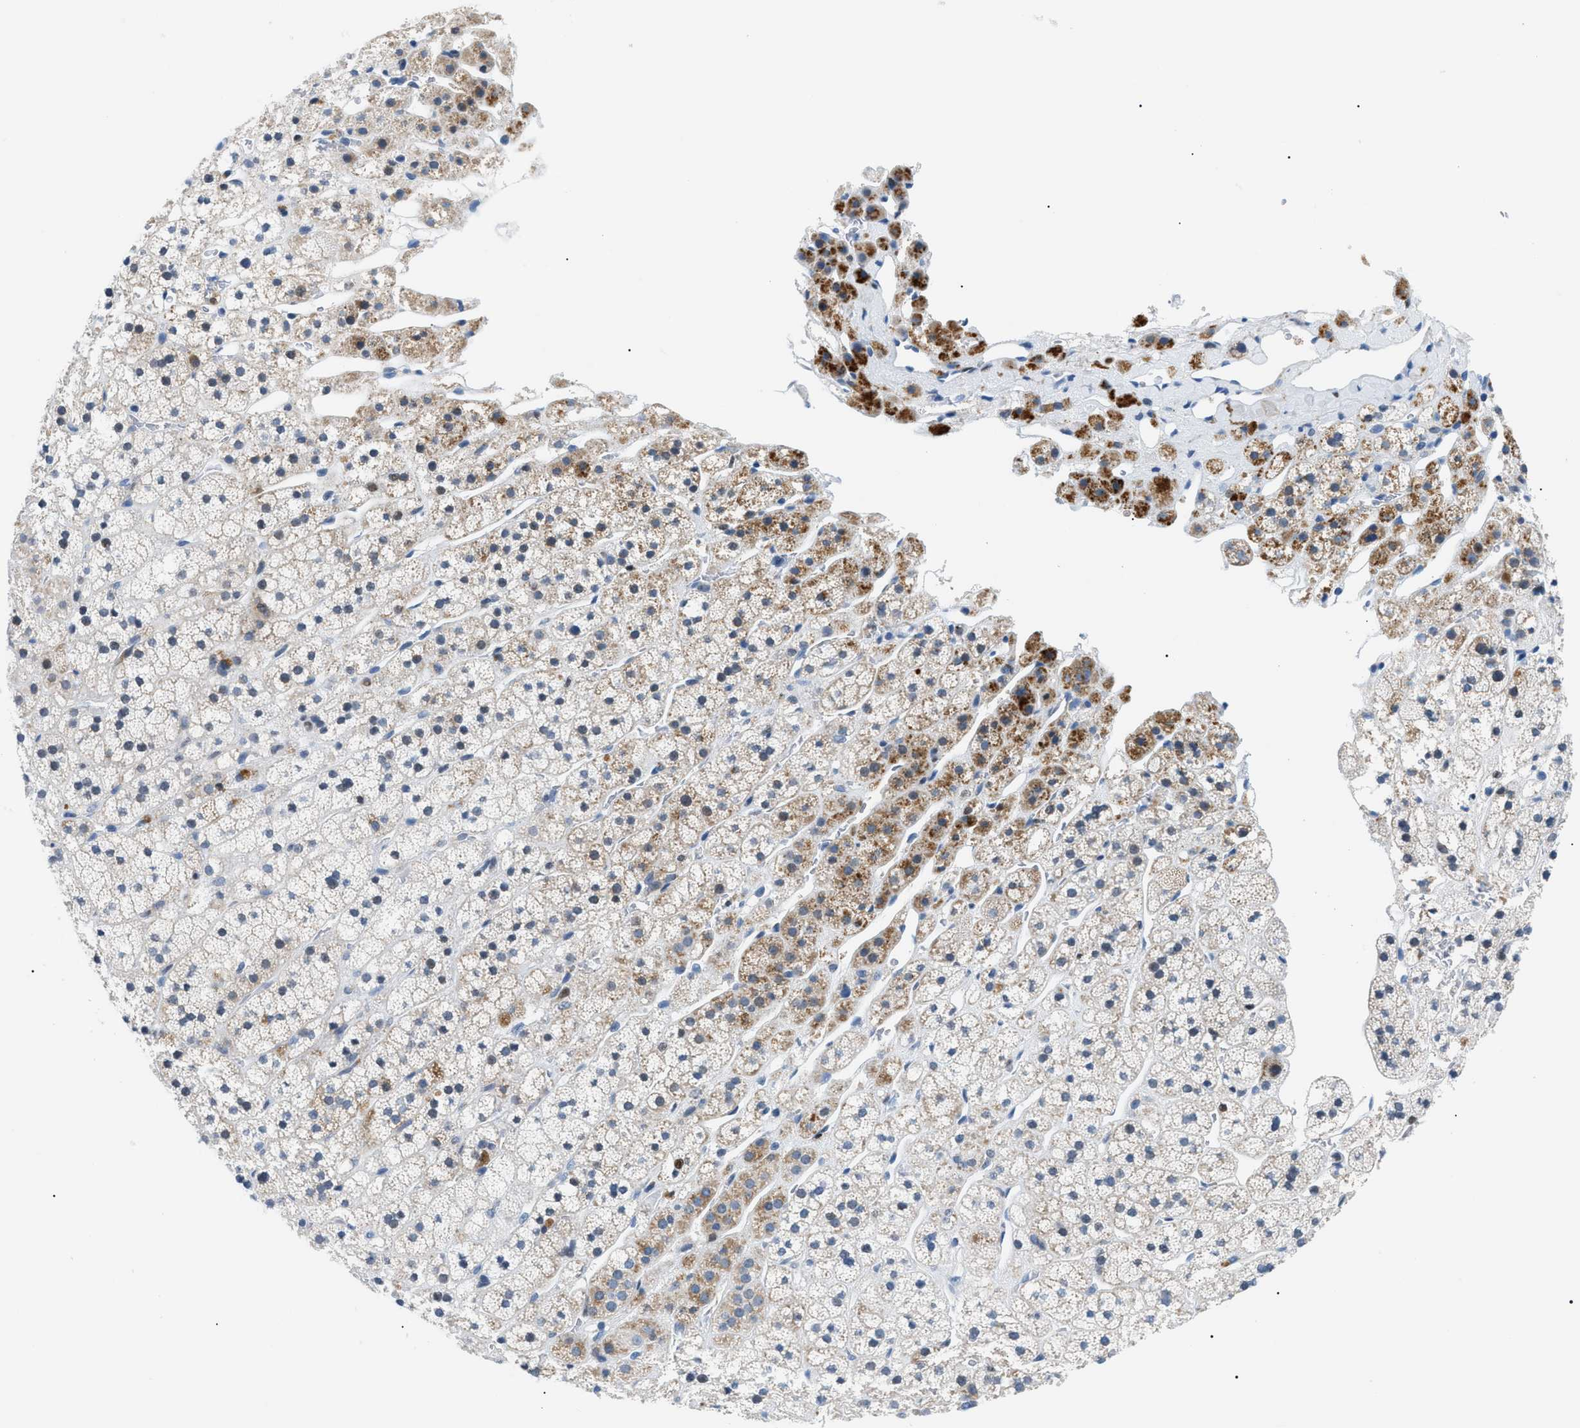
{"staining": {"intensity": "moderate", "quantity": "<25%", "location": "cytoplasmic/membranous"}, "tissue": "adrenal gland", "cell_type": "Glandular cells", "image_type": "normal", "snomed": [{"axis": "morphology", "description": "Normal tissue, NOS"}, {"axis": "topography", "description": "Adrenal gland"}], "caption": "Glandular cells exhibit low levels of moderate cytoplasmic/membranous positivity in about <25% of cells in benign adrenal gland.", "gene": "SMARCC1", "patient": {"sex": "male", "age": 56}}